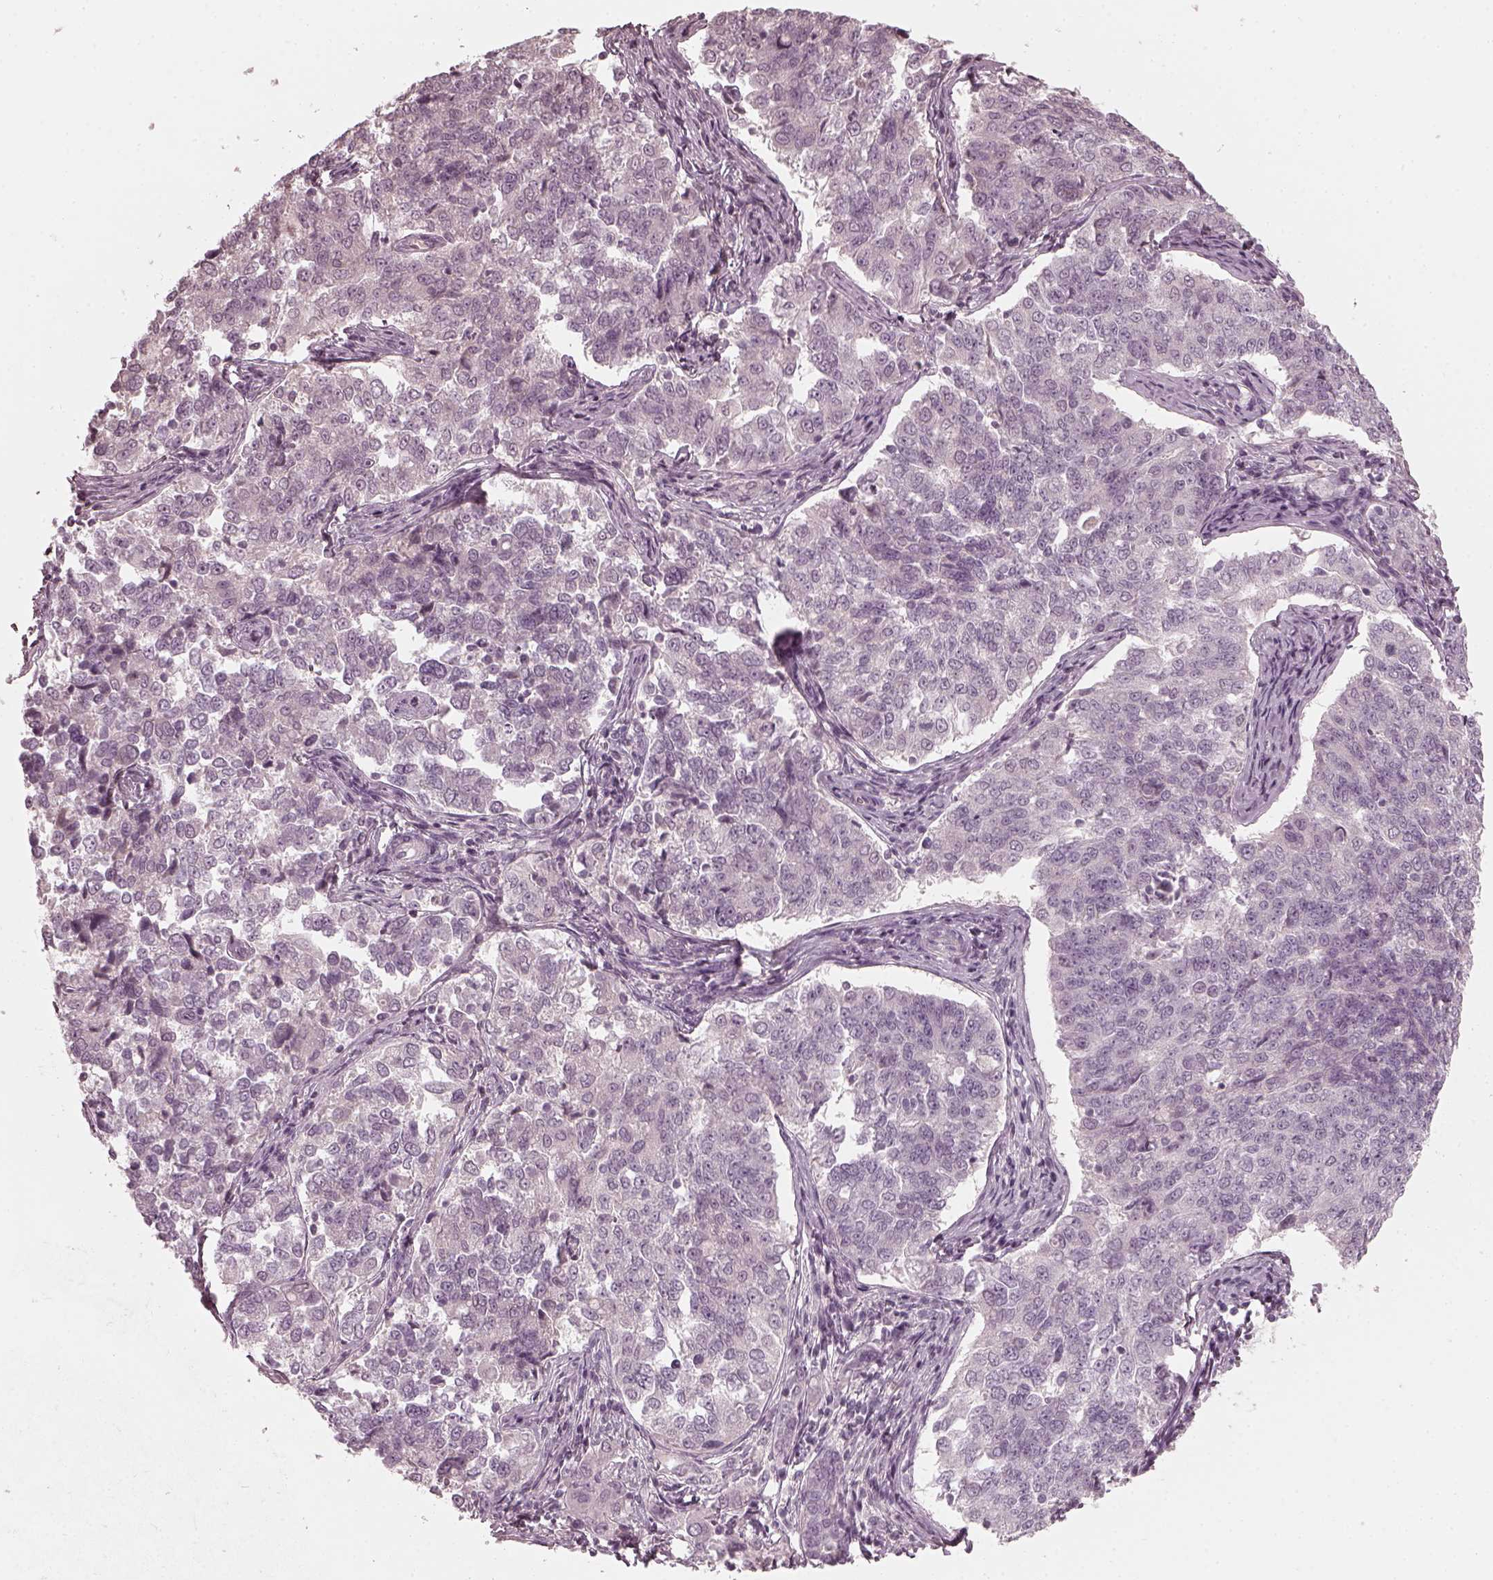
{"staining": {"intensity": "negative", "quantity": "none", "location": "none"}, "tissue": "endometrial cancer", "cell_type": "Tumor cells", "image_type": "cancer", "snomed": [{"axis": "morphology", "description": "Adenocarcinoma, NOS"}, {"axis": "topography", "description": "Endometrium"}], "caption": "This is a photomicrograph of IHC staining of adenocarcinoma (endometrial), which shows no positivity in tumor cells.", "gene": "CHIT1", "patient": {"sex": "female", "age": 43}}